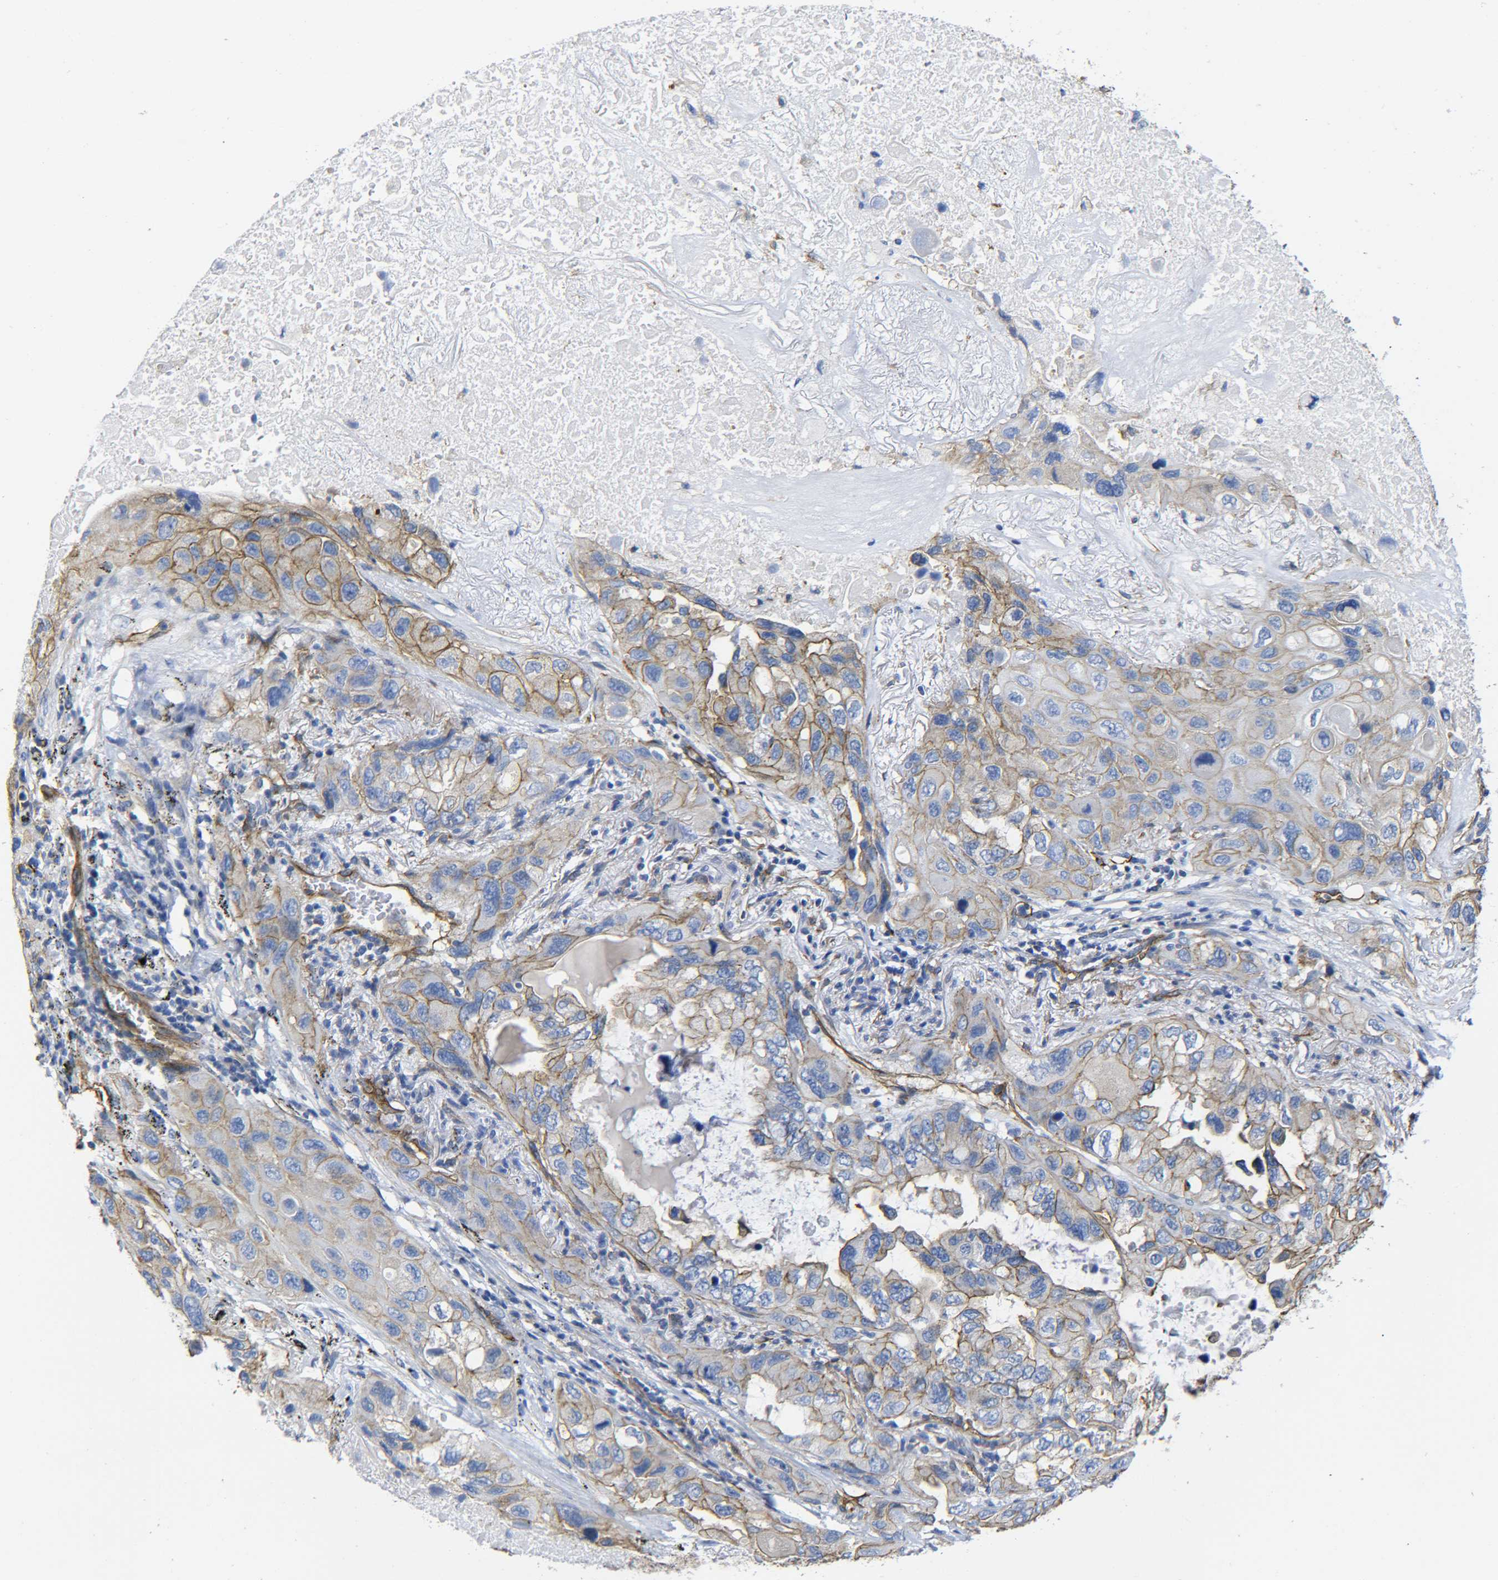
{"staining": {"intensity": "moderate", "quantity": ">75%", "location": "cytoplasmic/membranous"}, "tissue": "lung cancer", "cell_type": "Tumor cells", "image_type": "cancer", "snomed": [{"axis": "morphology", "description": "Squamous cell carcinoma, NOS"}, {"axis": "topography", "description": "Lung"}], "caption": "Lung cancer (squamous cell carcinoma) stained with a protein marker exhibits moderate staining in tumor cells.", "gene": "SPTBN1", "patient": {"sex": "female", "age": 73}}